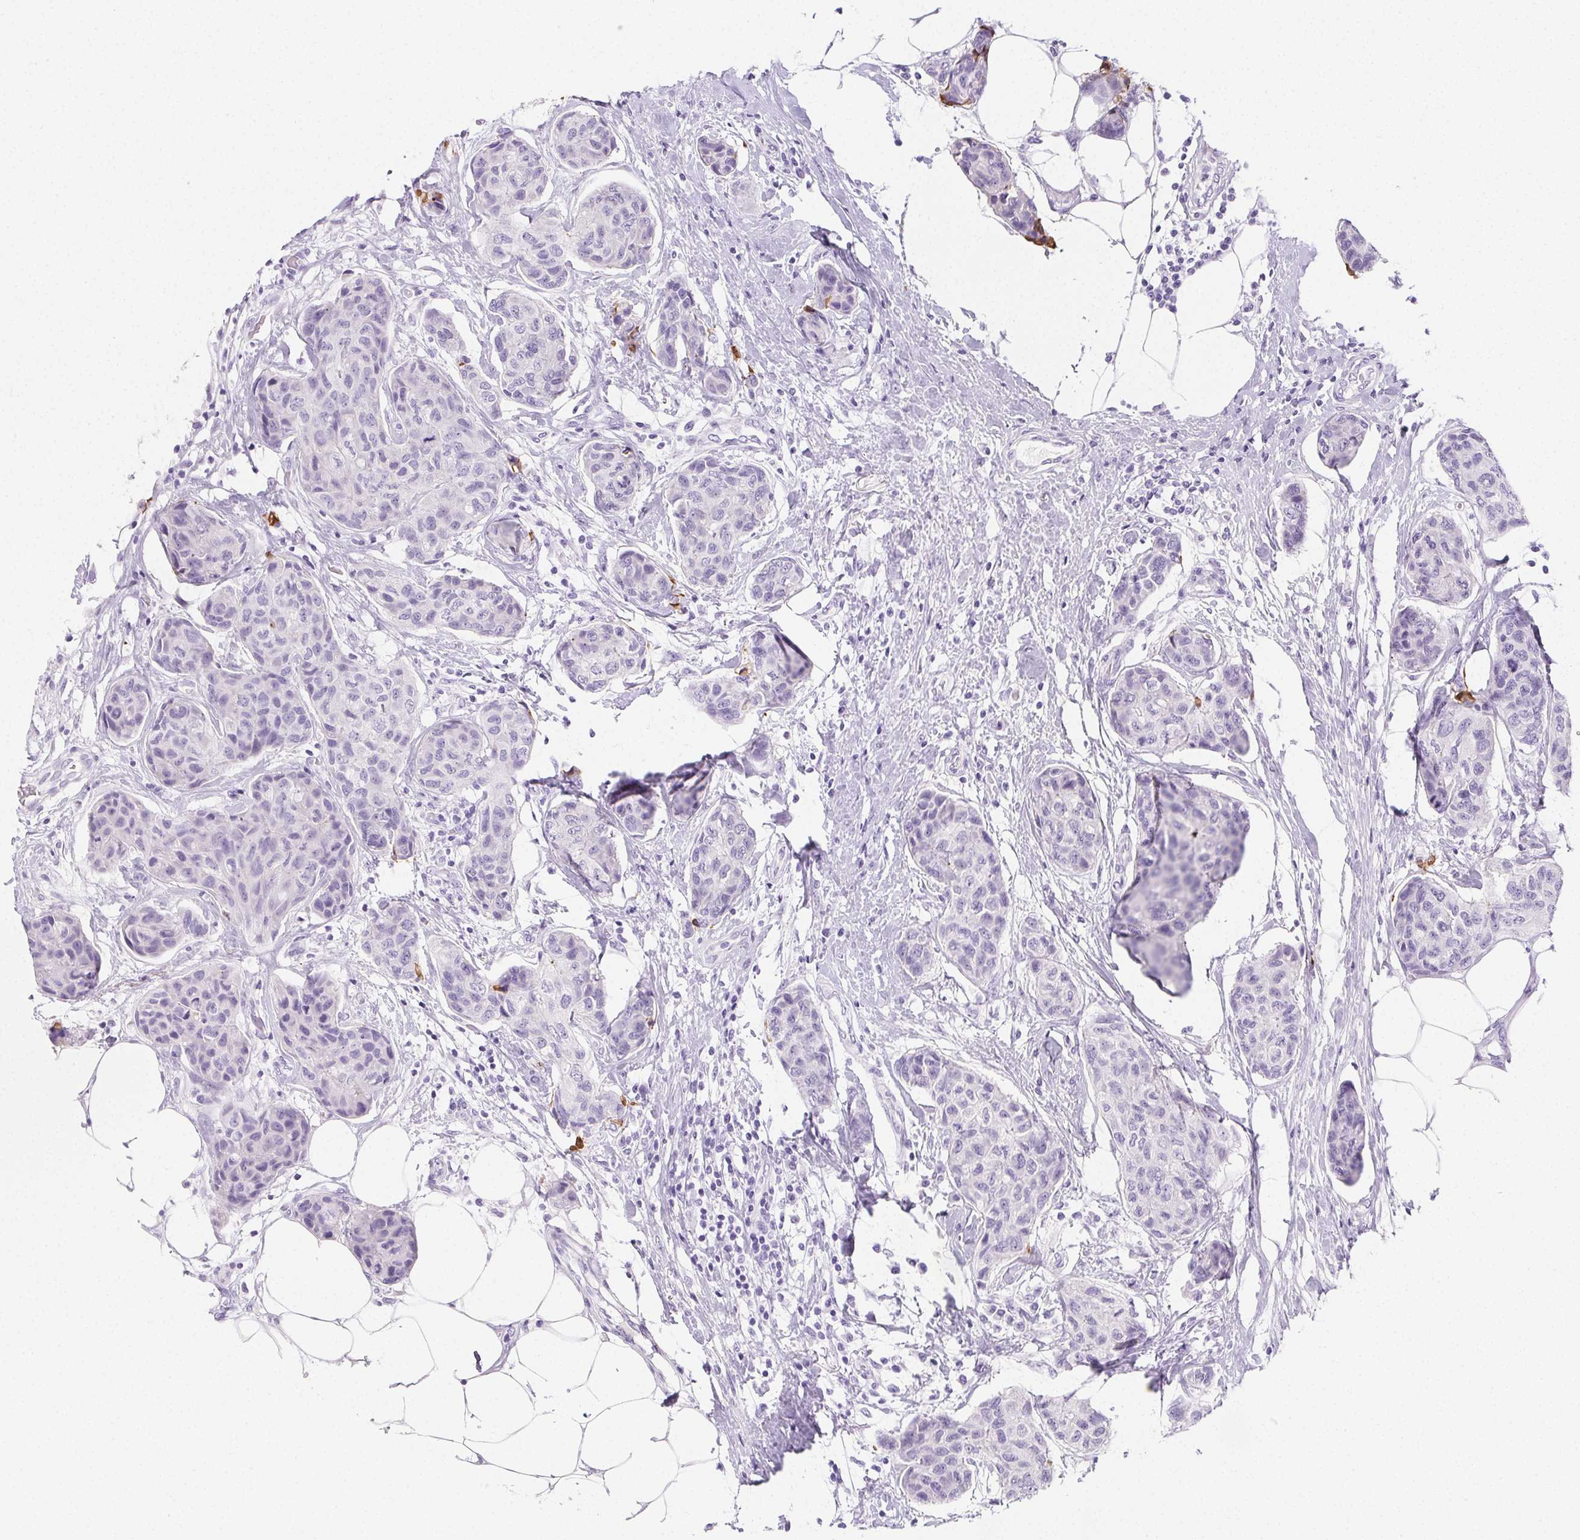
{"staining": {"intensity": "negative", "quantity": "none", "location": "none"}, "tissue": "breast cancer", "cell_type": "Tumor cells", "image_type": "cancer", "snomed": [{"axis": "morphology", "description": "Duct carcinoma"}, {"axis": "topography", "description": "Breast"}], "caption": "Immunohistochemical staining of human breast invasive ductal carcinoma exhibits no significant staining in tumor cells. (Immunohistochemistry, brightfield microscopy, high magnification).", "gene": "VTN", "patient": {"sex": "female", "age": 80}}